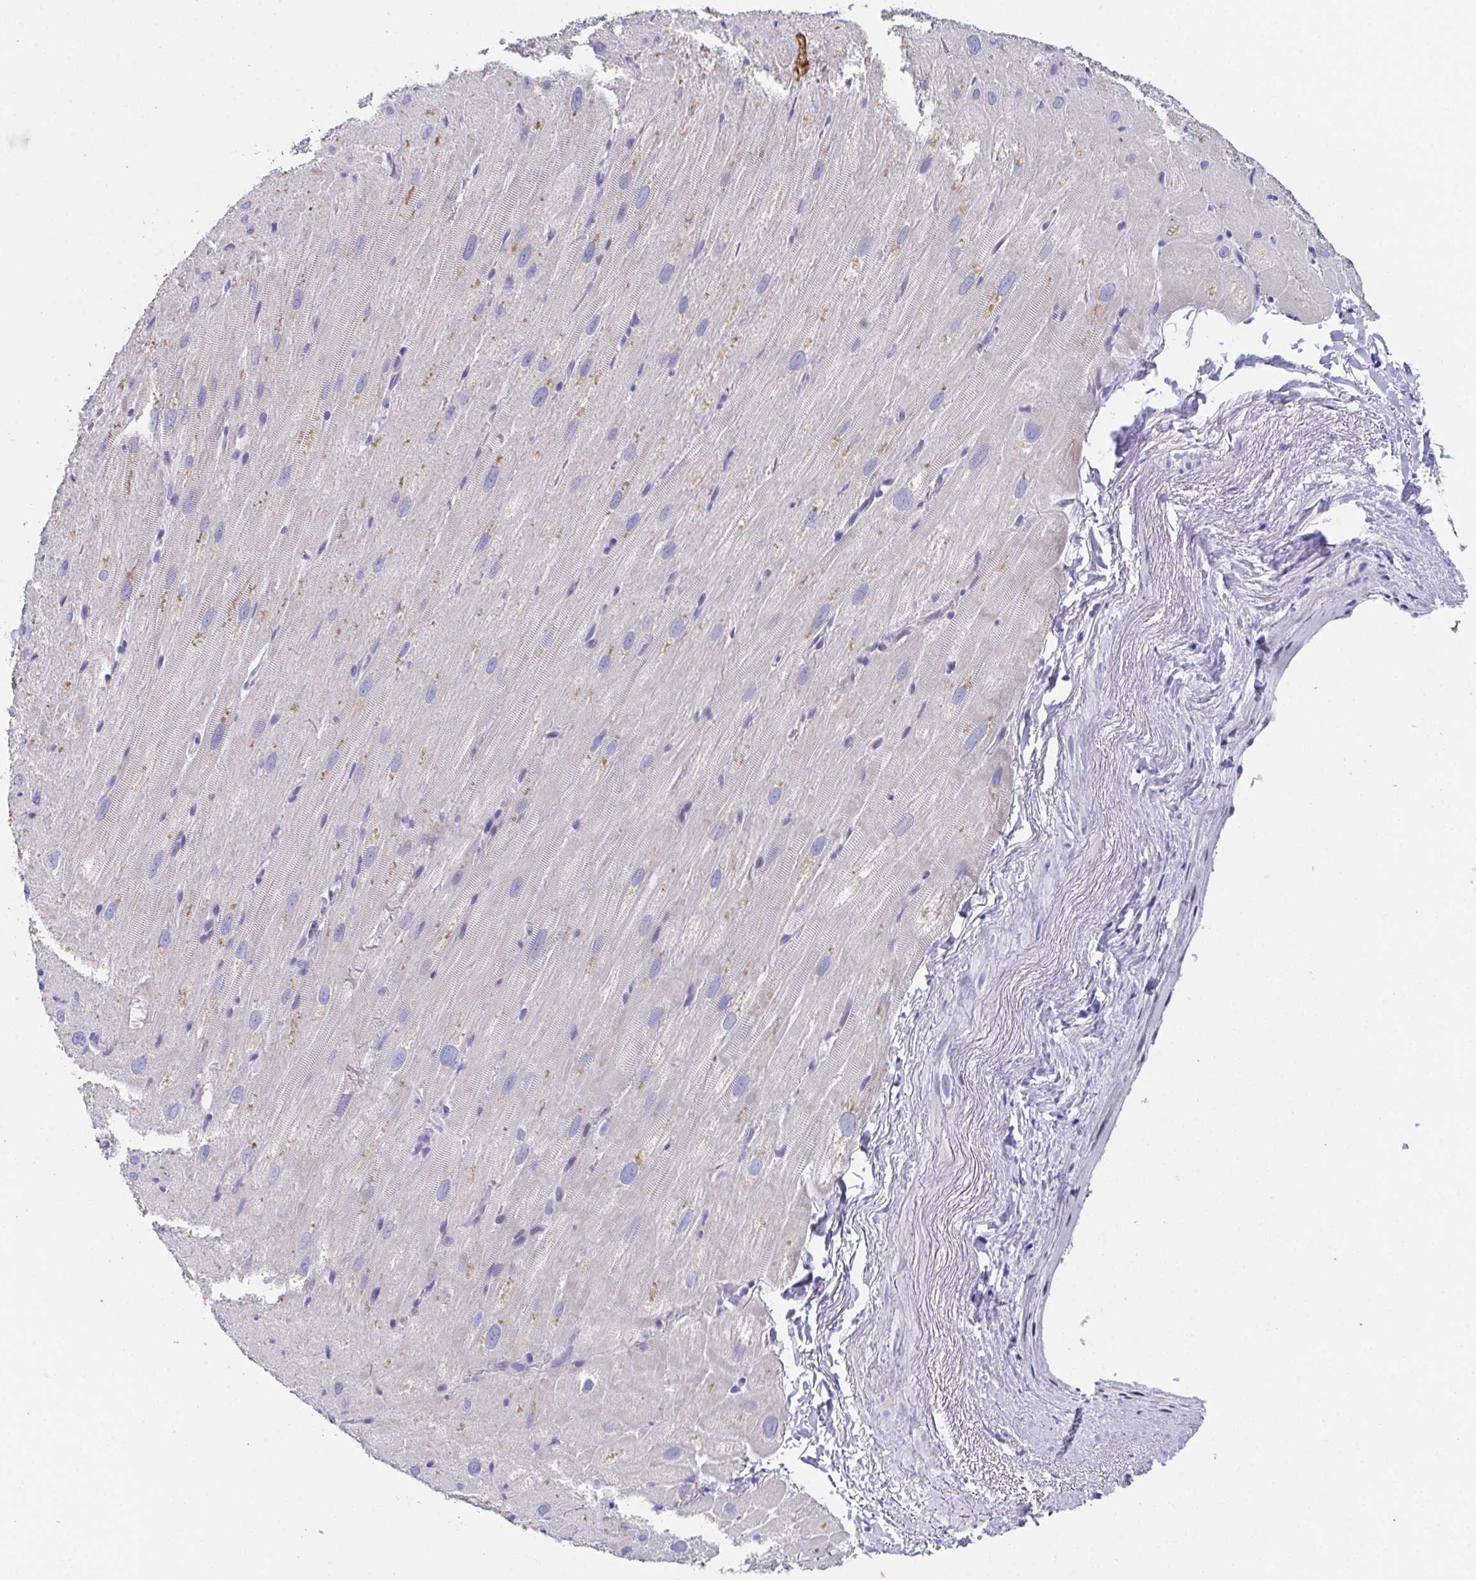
{"staining": {"intensity": "moderate", "quantity": "<25%", "location": "cytoplasmic/membranous"}, "tissue": "heart muscle", "cell_type": "Cardiomyocytes", "image_type": "normal", "snomed": [{"axis": "morphology", "description": "Normal tissue, NOS"}, {"axis": "topography", "description": "Heart"}], "caption": "Cardiomyocytes display low levels of moderate cytoplasmic/membranous expression in about <25% of cells in benign human heart muscle.", "gene": "SSC4D", "patient": {"sex": "male", "age": 62}}